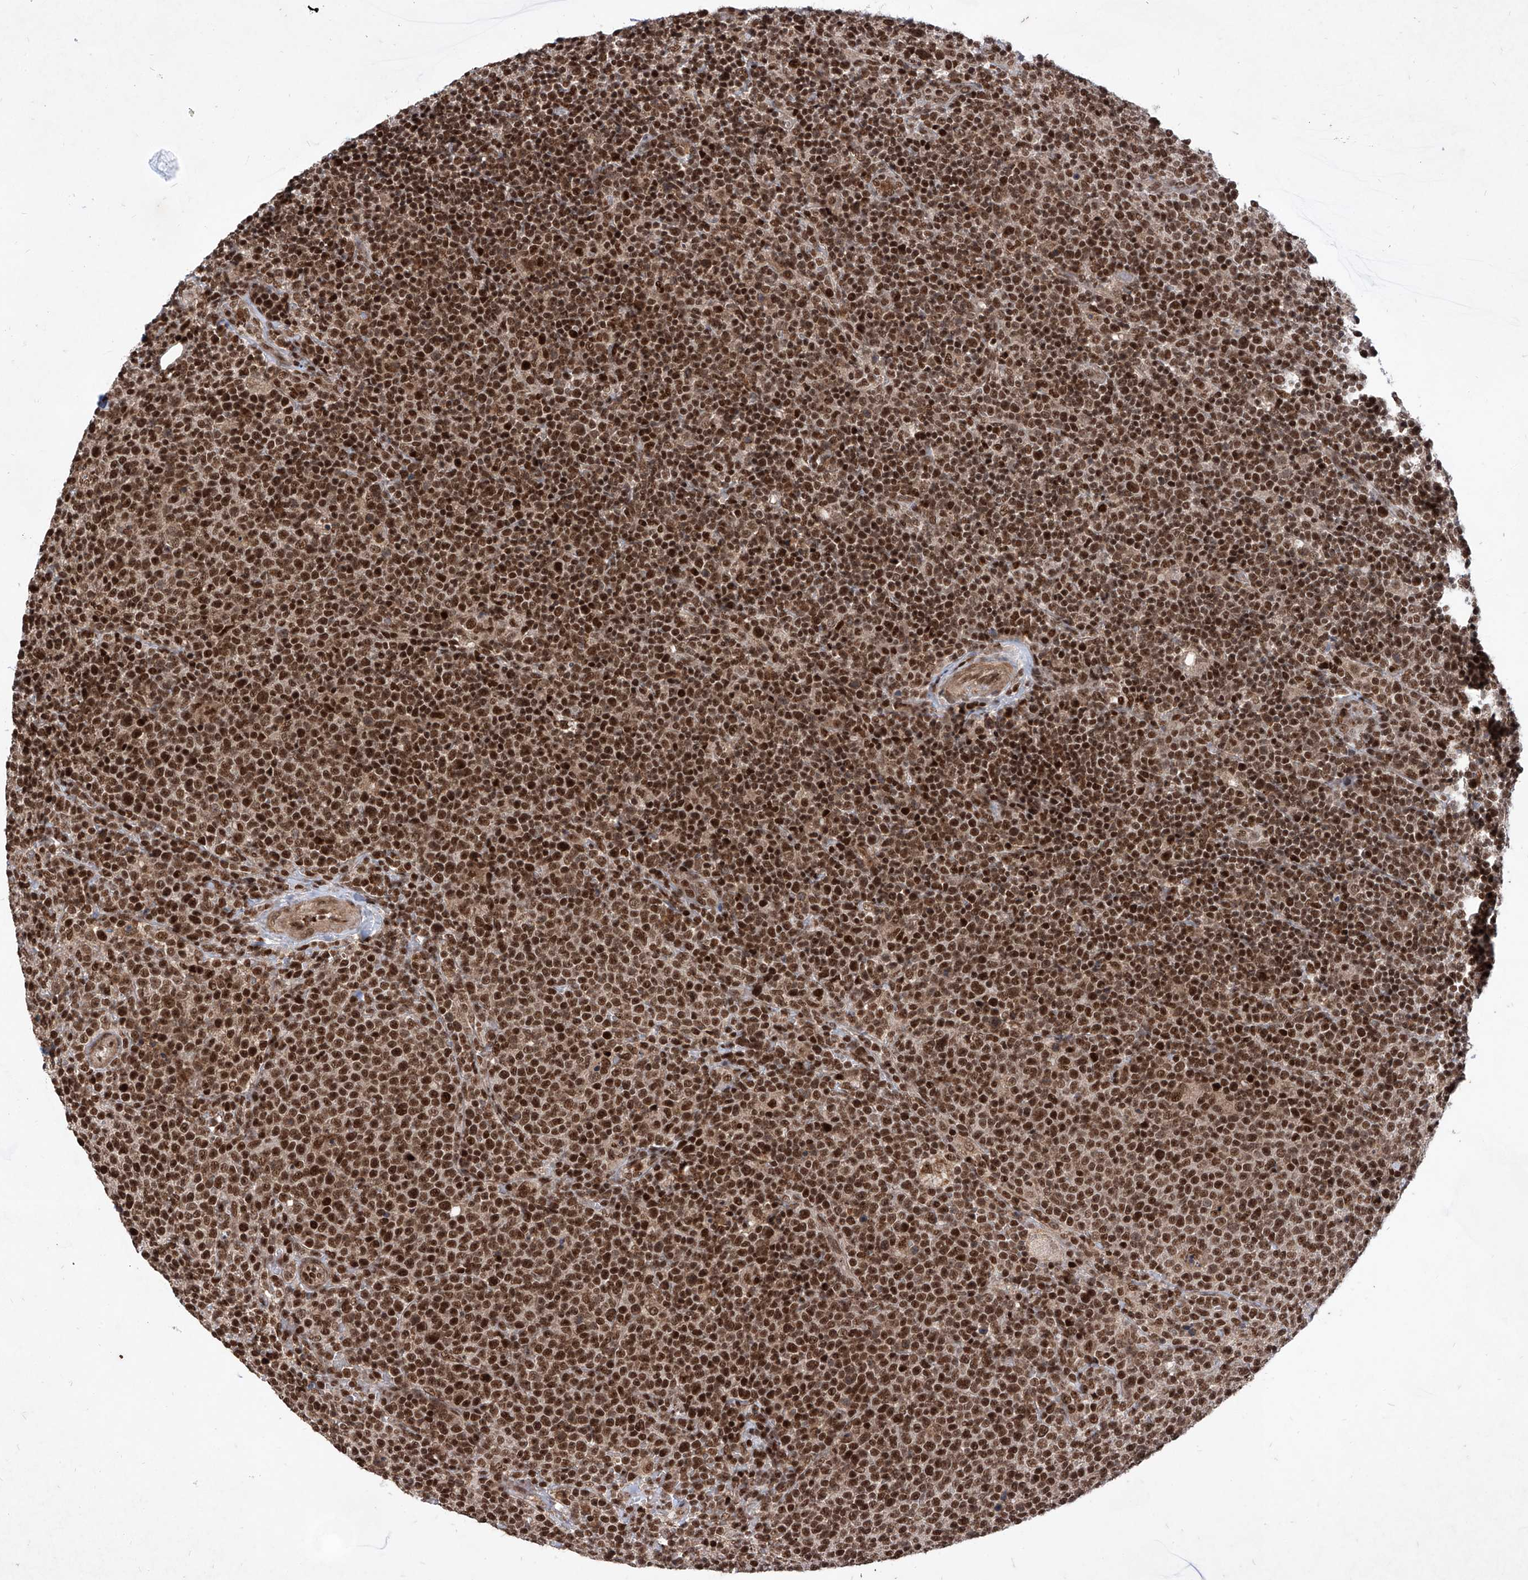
{"staining": {"intensity": "strong", "quantity": ">75%", "location": "nuclear"}, "tissue": "lymphoma", "cell_type": "Tumor cells", "image_type": "cancer", "snomed": [{"axis": "morphology", "description": "Malignant lymphoma, non-Hodgkin's type, High grade"}, {"axis": "topography", "description": "Lymph node"}], "caption": "IHC micrograph of lymphoma stained for a protein (brown), which displays high levels of strong nuclear positivity in about >75% of tumor cells.", "gene": "IRF2", "patient": {"sex": "male", "age": 61}}